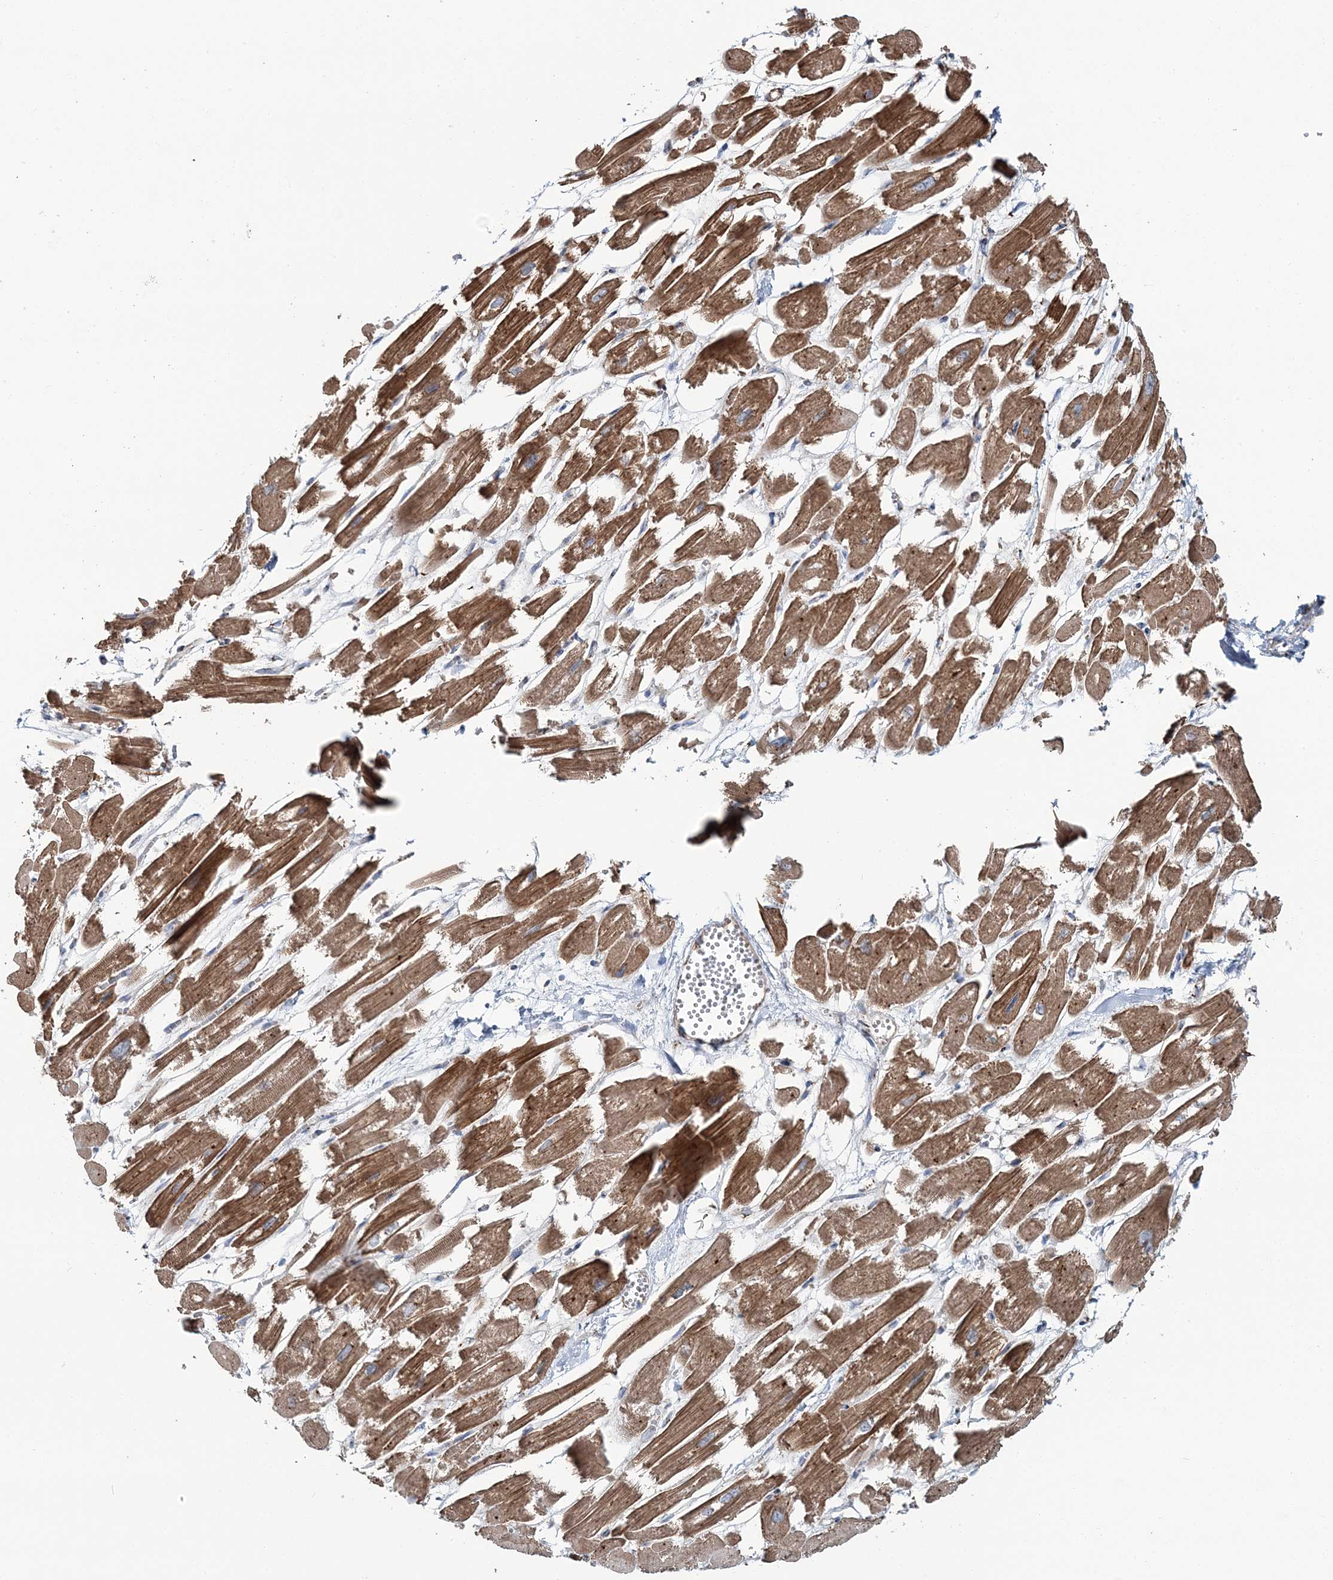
{"staining": {"intensity": "moderate", "quantity": ">75%", "location": "cytoplasmic/membranous"}, "tissue": "heart muscle", "cell_type": "Cardiomyocytes", "image_type": "normal", "snomed": [{"axis": "morphology", "description": "Normal tissue, NOS"}, {"axis": "topography", "description": "Heart"}], "caption": "An image of heart muscle stained for a protein demonstrates moderate cytoplasmic/membranous brown staining in cardiomyocytes. (DAB (3,3'-diaminobenzidine) IHC with brightfield microscopy, high magnification).", "gene": "MAN1A2", "patient": {"sex": "male", "age": 54}}